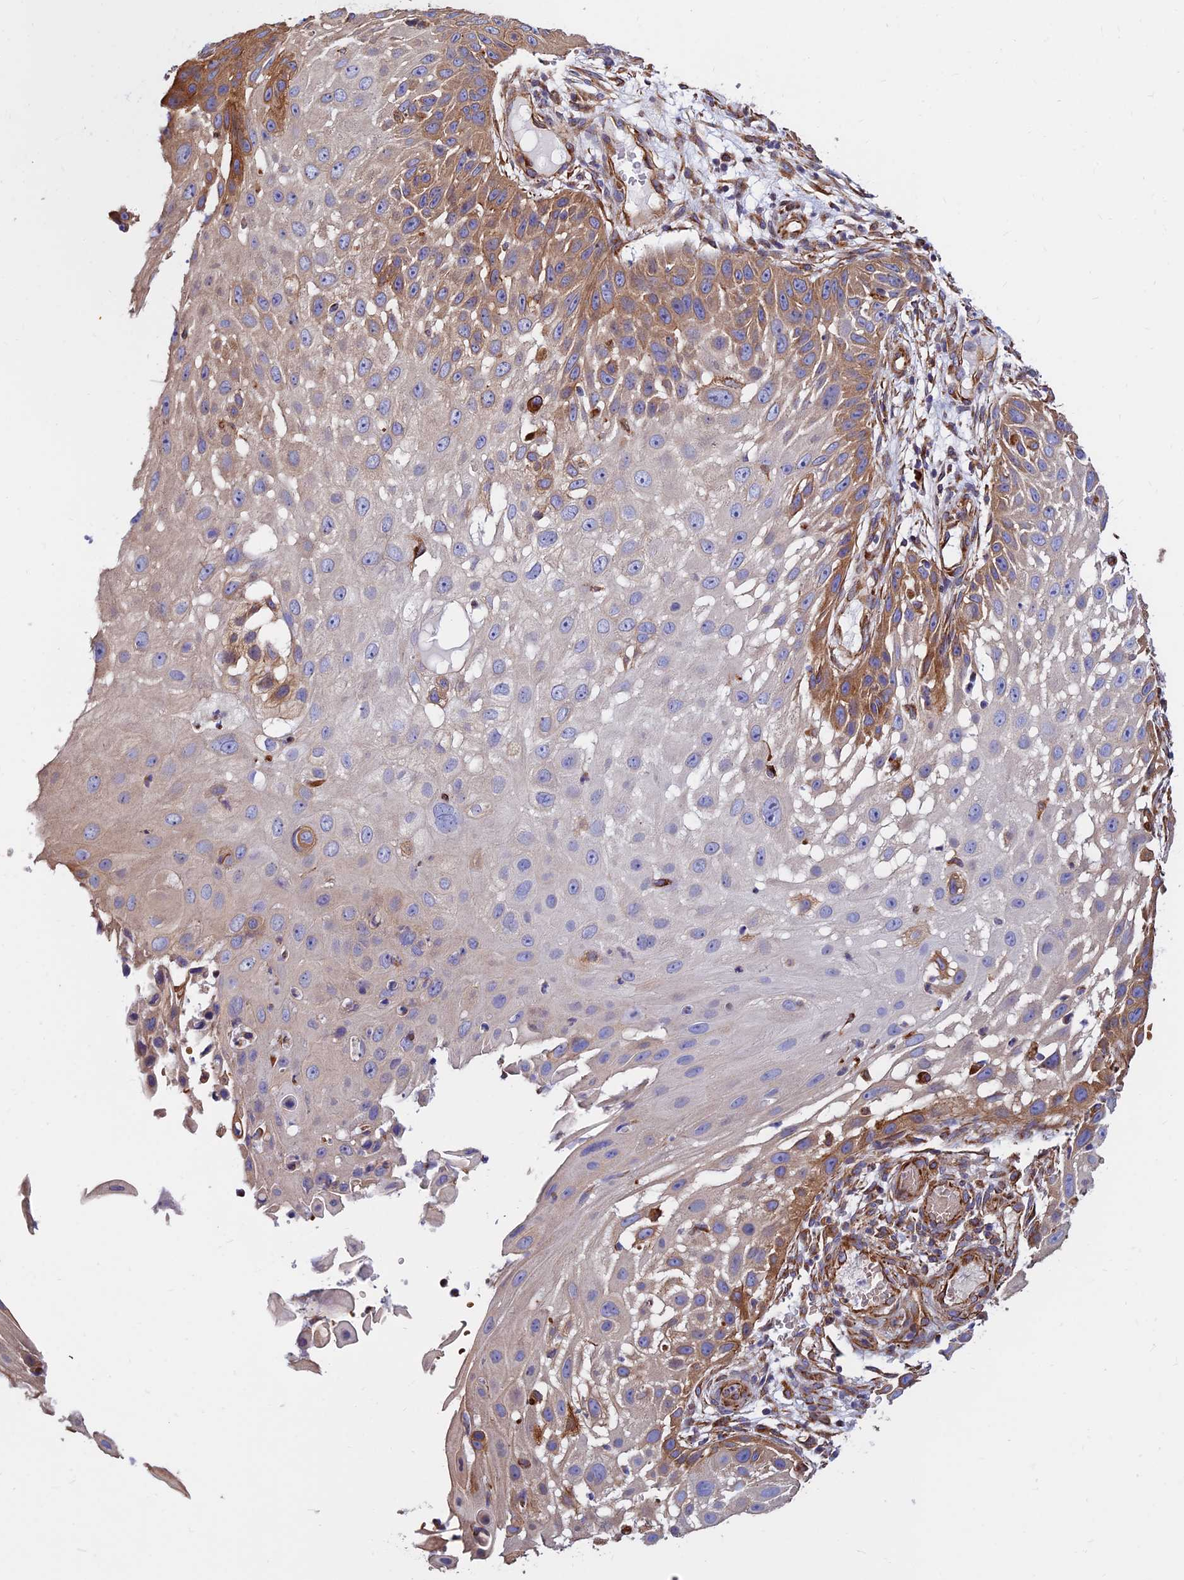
{"staining": {"intensity": "moderate", "quantity": "25%-75%", "location": "cytoplasmic/membranous"}, "tissue": "skin cancer", "cell_type": "Tumor cells", "image_type": "cancer", "snomed": [{"axis": "morphology", "description": "Squamous cell carcinoma, NOS"}, {"axis": "topography", "description": "Skin"}], "caption": "Skin squamous cell carcinoma was stained to show a protein in brown. There is medium levels of moderate cytoplasmic/membranous expression in approximately 25%-75% of tumor cells.", "gene": "CDK18", "patient": {"sex": "female", "age": 44}}